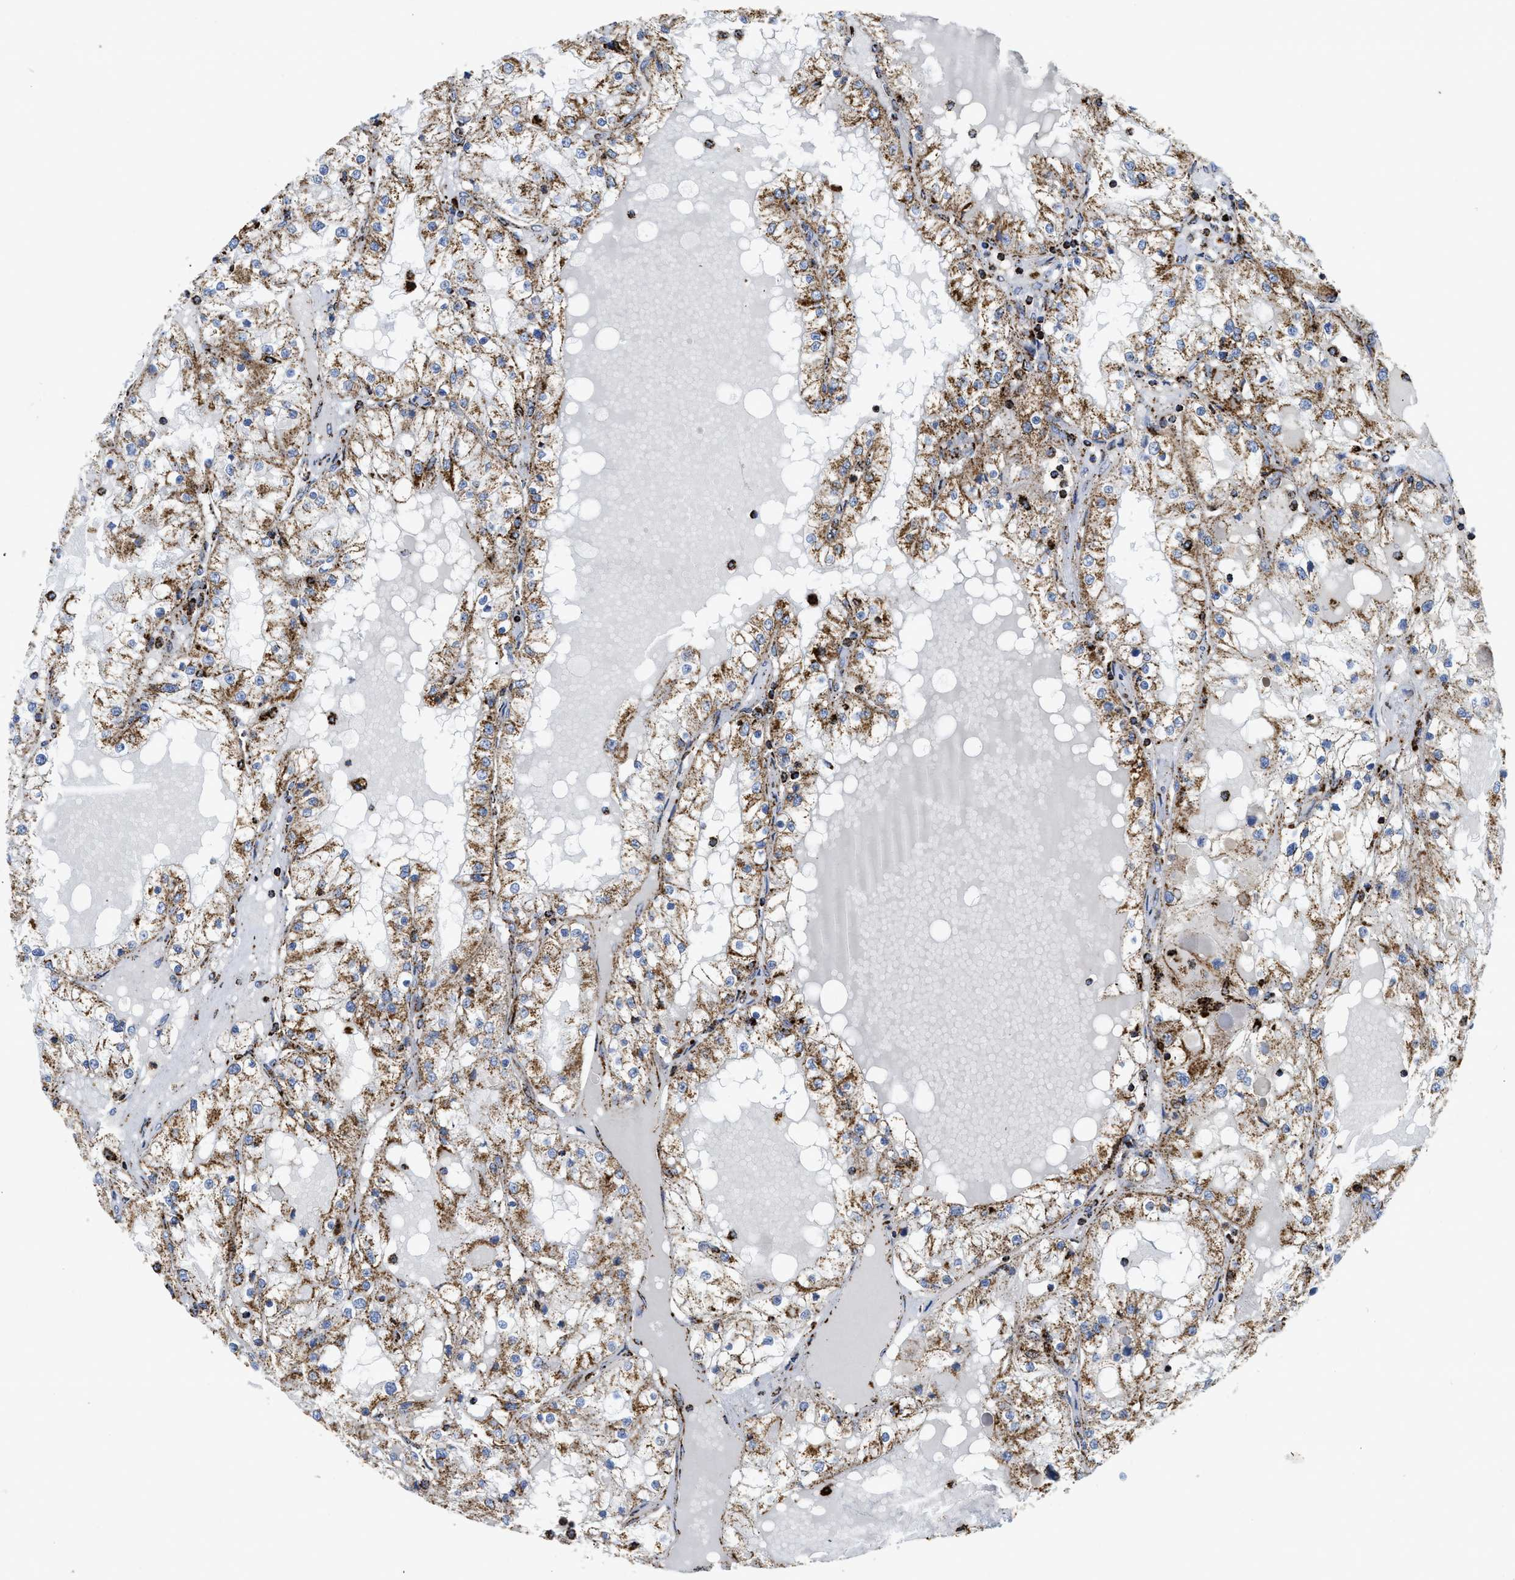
{"staining": {"intensity": "strong", "quantity": ">75%", "location": "cytoplasmic/membranous"}, "tissue": "renal cancer", "cell_type": "Tumor cells", "image_type": "cancer", "snomed": [{"axis": "morphology", "description": "Adenocarcinoma, NOS"}, {"axis": "topography", "description": "Kidney"}], "caption": "Protein expression analysis of adenocarcinoma (renal) demonstrates strong cytoplasmic/membranous positivity in approximately >75% of tumor cells.", "gene": "SQOR", "patient": {"sex": "male", "age": 68}}